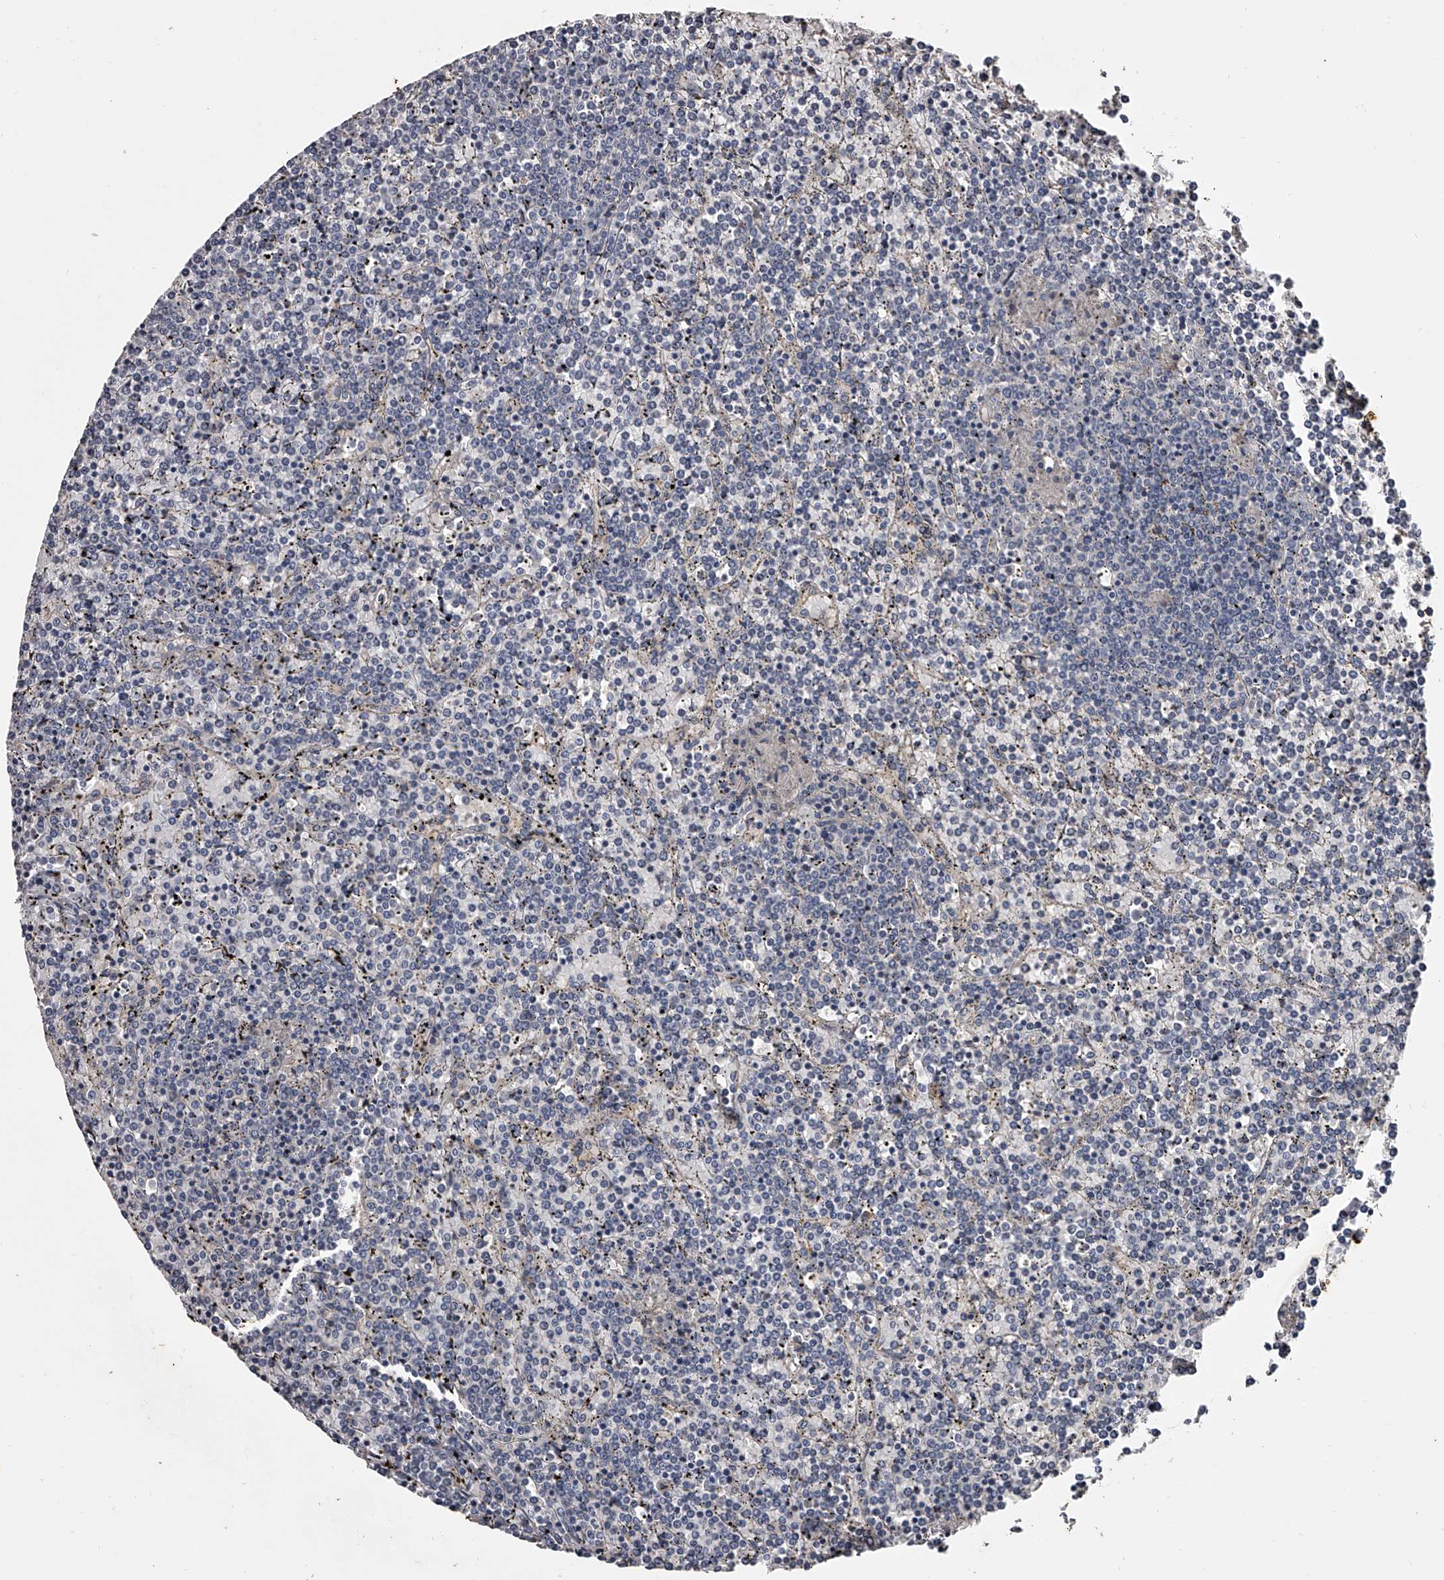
{"staining": {"intensity": "negative", "quantity": "none", "location": "none"}, "tissue": "lymphoma", "cell_type": "Tumor cells", "image_type": "cancer", "snomed": [{"axis": "morphology", "description": "Malignant lymphoma, non-Hodgkin's type, Low grade"}, {"axis": "topography", "description": "Spleen"}], "caption": "The immunohistochemistry image has no significant staining in tumor cells of lymphoma tissue.", "gene": "MDN1", "patient": {"sex": "female", "age": 19}}